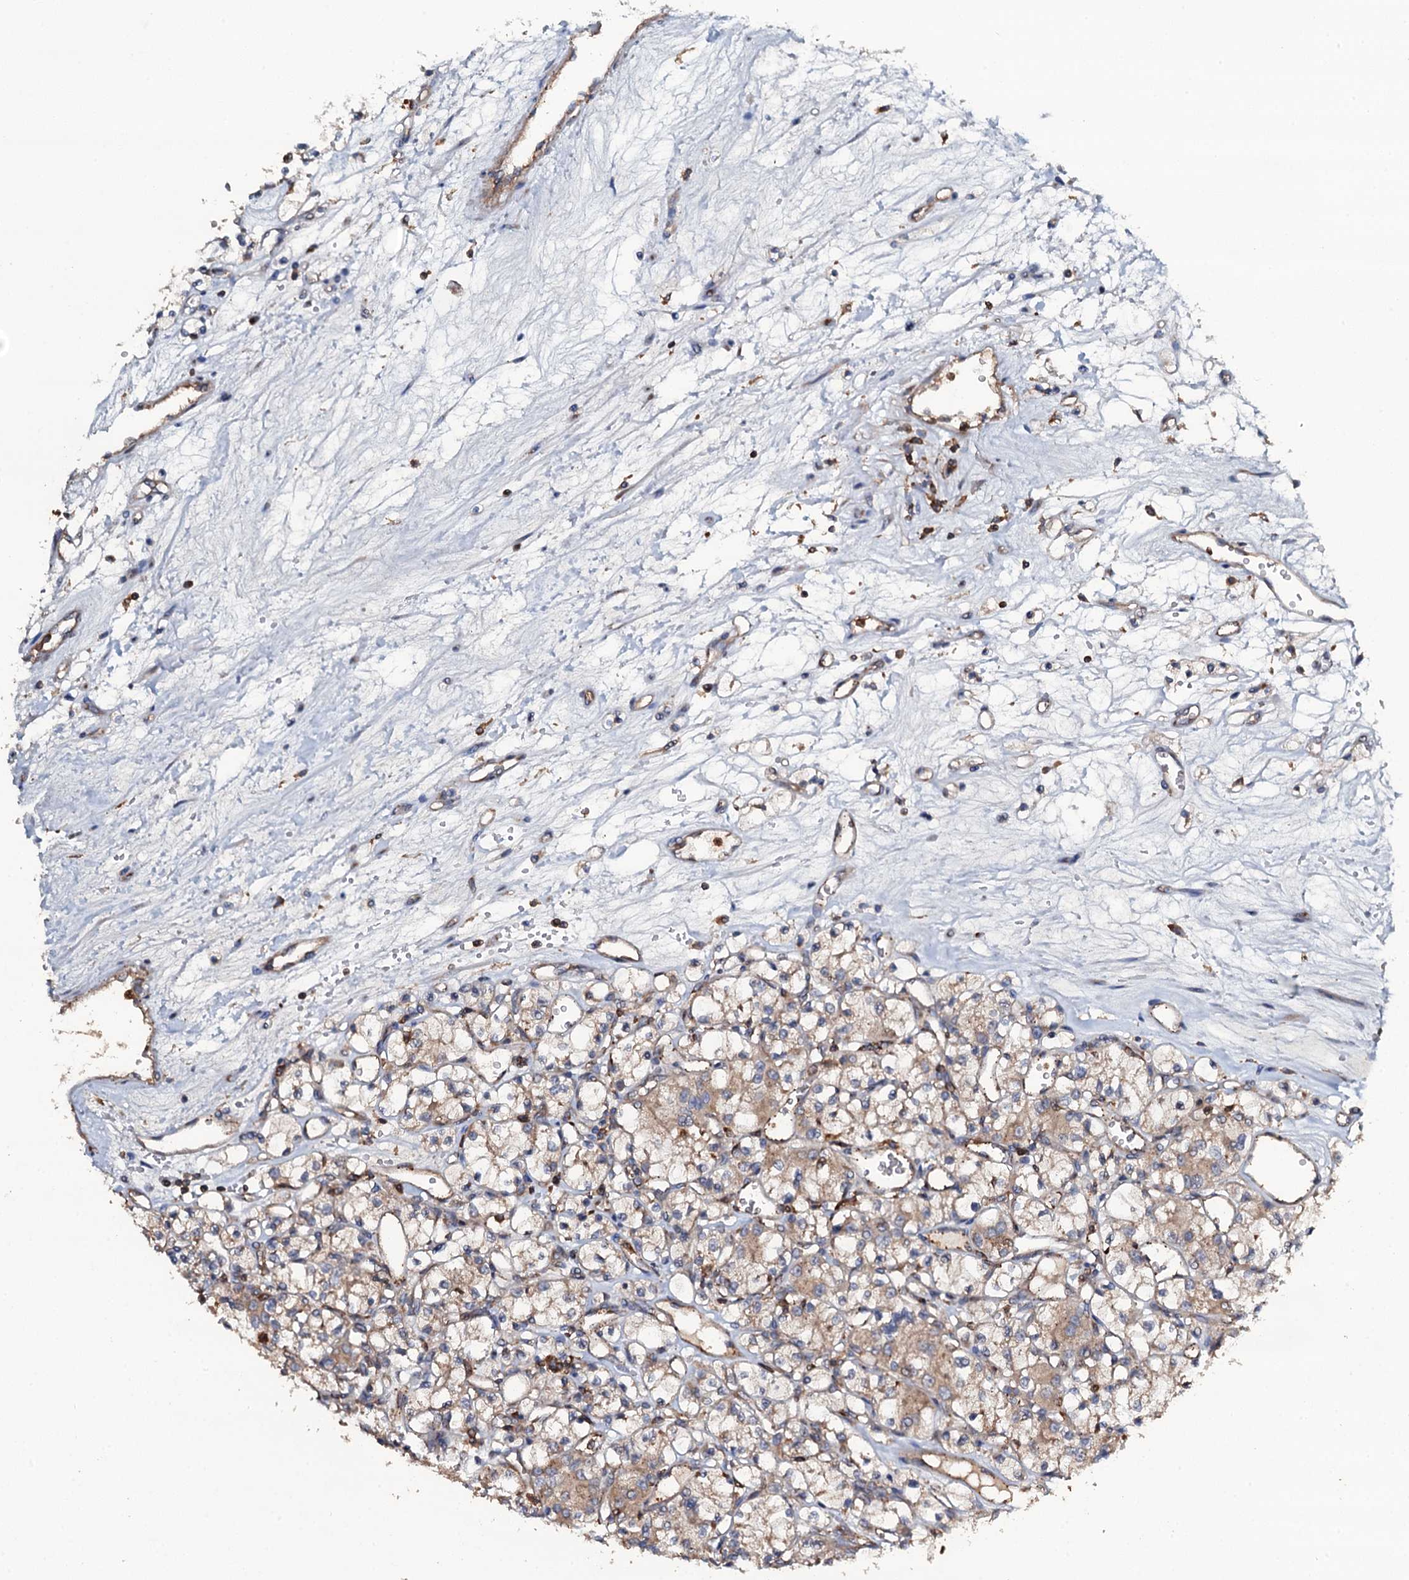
{"staining": {"intensity": "moderate", "quantity": "25%-75%", "location": "cytoplasmic/membranous"}, "tissue": "renal cancer", "cell_type": "Tumor cells", "image_type": "cancer", "snomed": [{"axis": "morphology", "description": "Adenocarcinoma, NOS"}, {"axis": "topography", "description": "Kidney"}], "caption": "This is a micrograph of immunohistochemistry (IHC) staining of adenocarcinoma (renal), which shows moderate expression in the cytoplasmic/membranous of tumor cells.", "gene": "GRK2", "patient": {"sex": "female", "age": 59}}